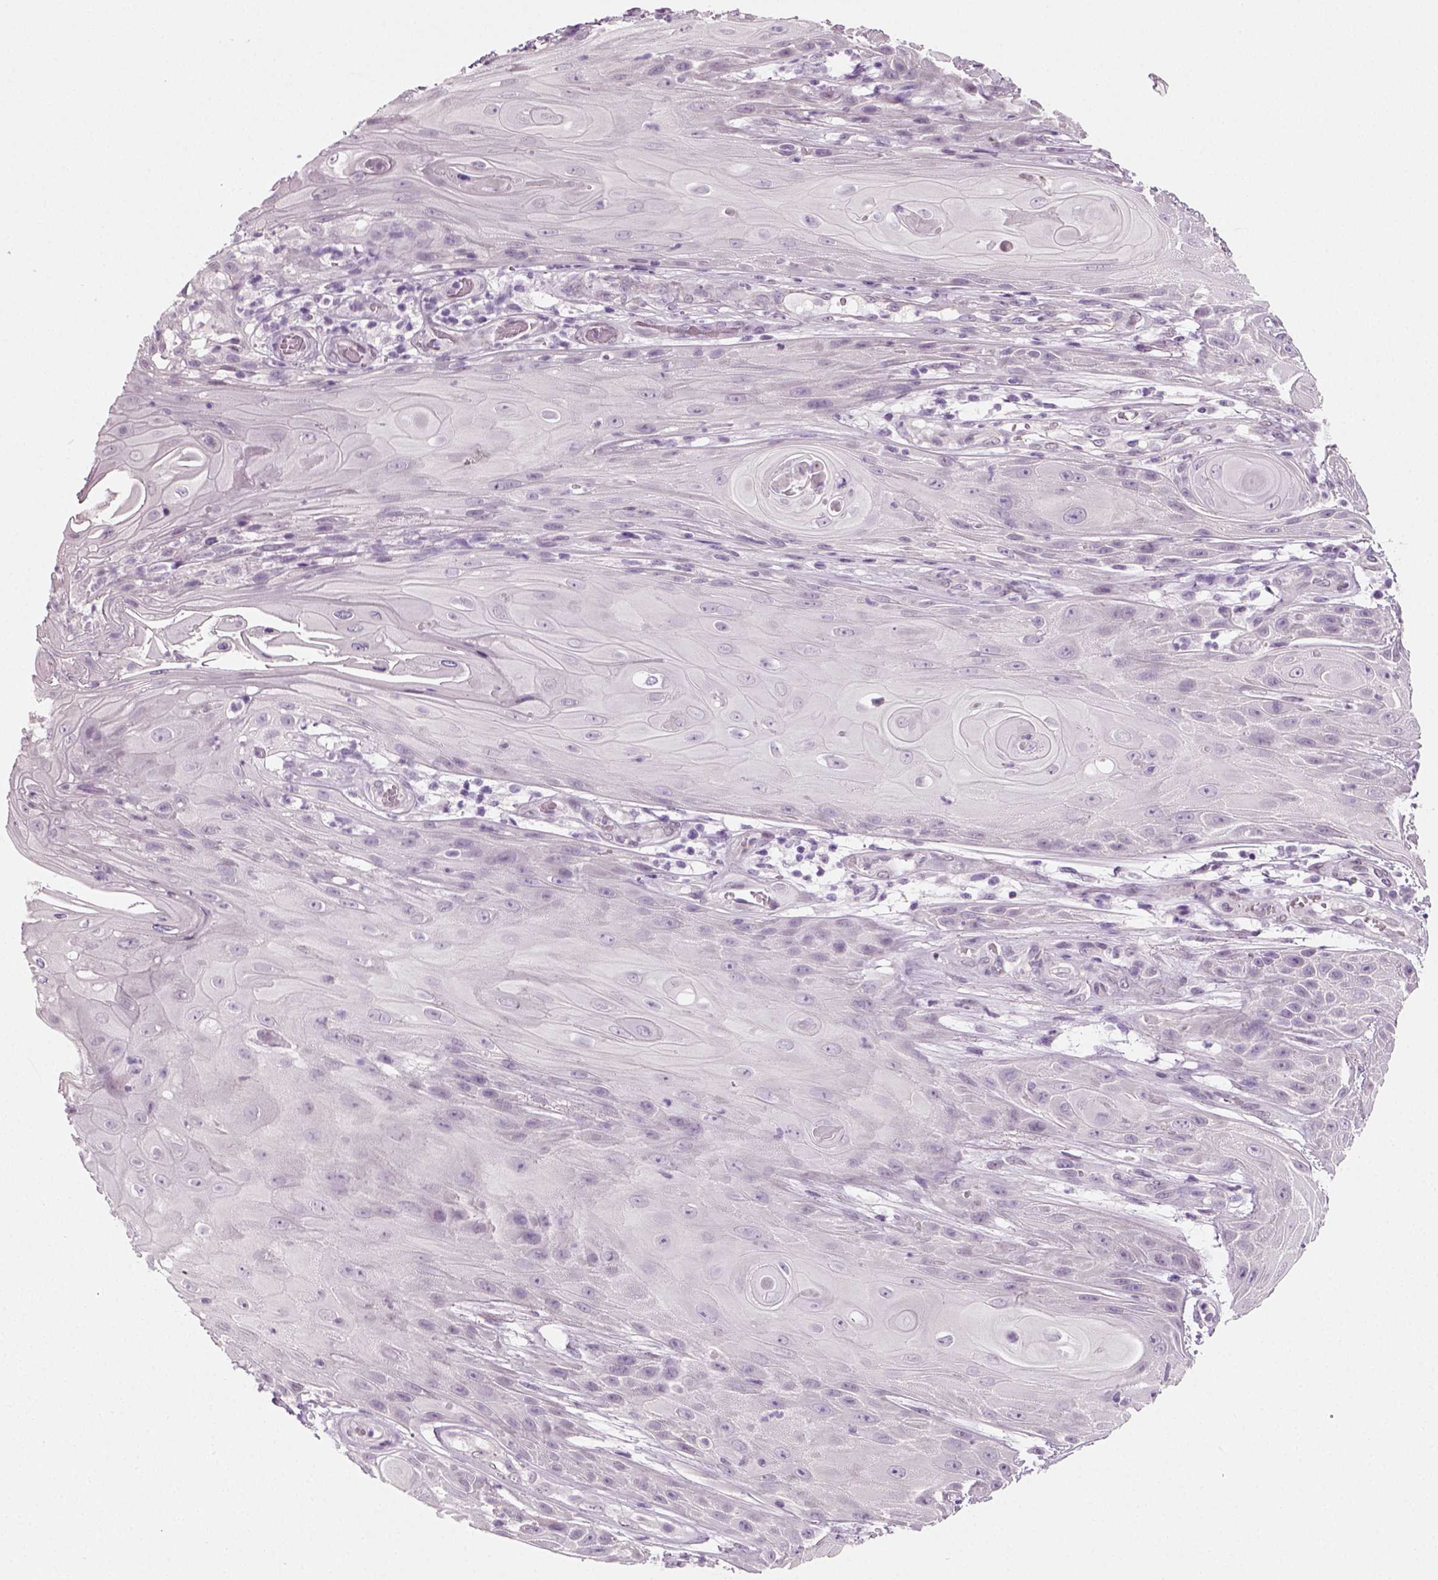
{"staining": {"intensity": "negative", "quantity": "none", "location": "none"}, "tissue": "skin cancer", "cell_type": "Tumor cells", "image_type": "cancer", "snomed": [{"axis": "morphology", "description": "Squamous cell carcinoma, NOS"}, {"axis": "topography", "description": "Skin"}], "caption": "High power microscopy histopathology image of an immunohistochemistry (IHC) histopathology image of skin squamous cell carcinoma, revealing no significant staining in tumor cells.", "gene": "SPATA31E1", "patient": {"sex": "male", "age": 62}}